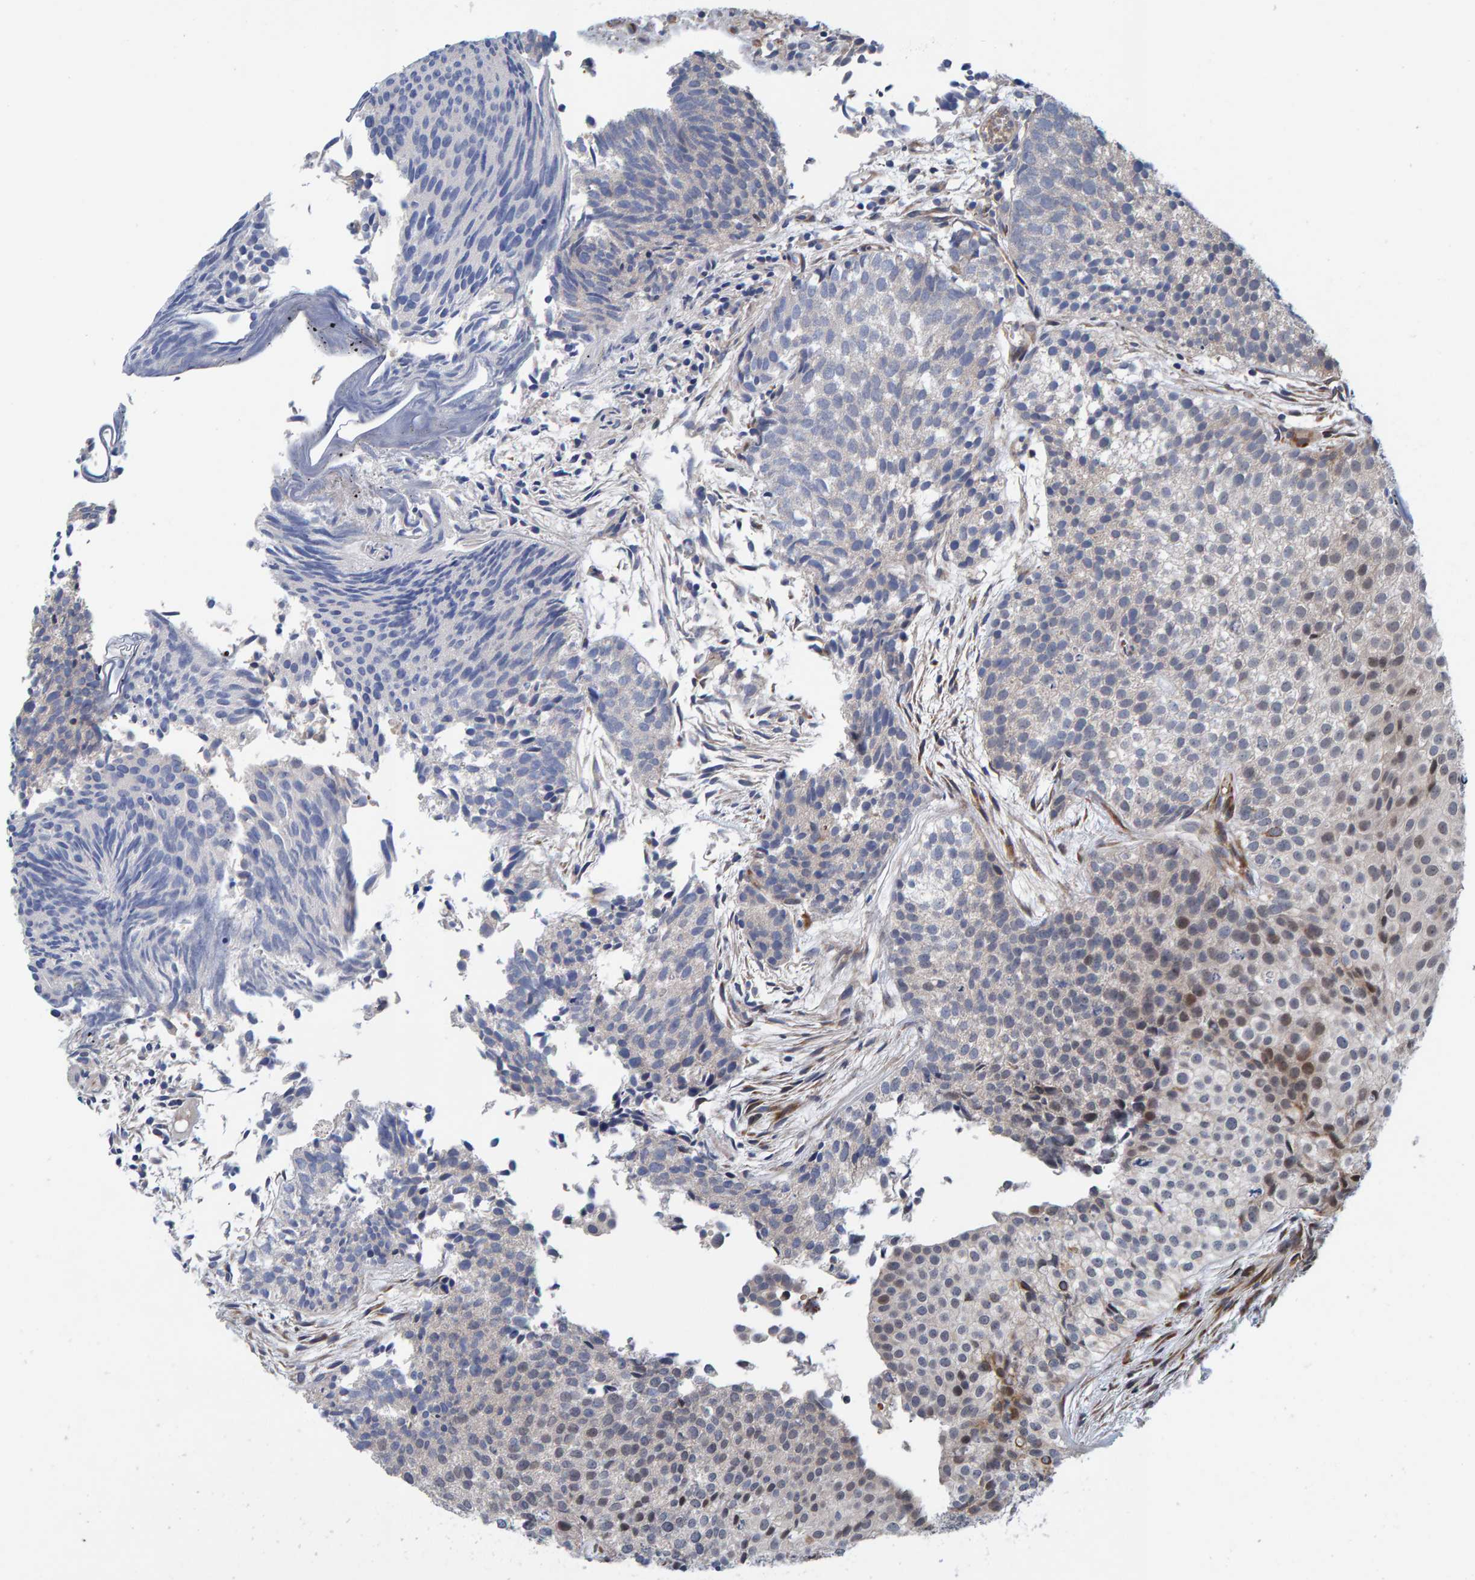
{"staining": {"intensity": "weak", "quantity": "<25%", "location": "nuclear"}, "tissue": "urothelial cancer", "cell_type": "Tumor cells", "image_type": "cancer", "snomed": [{"axis": "morphology", "description": "Urothelial carcinoma, Low grade"}, {"axis": "topography", "description": "Urinary bladder"}], "caption": "Tumor cells are negative for protein expression in human low-grade urothelial carcinoma.", "gene": "MFSD6L", "patient": {"sex": "male", "age": 86}}